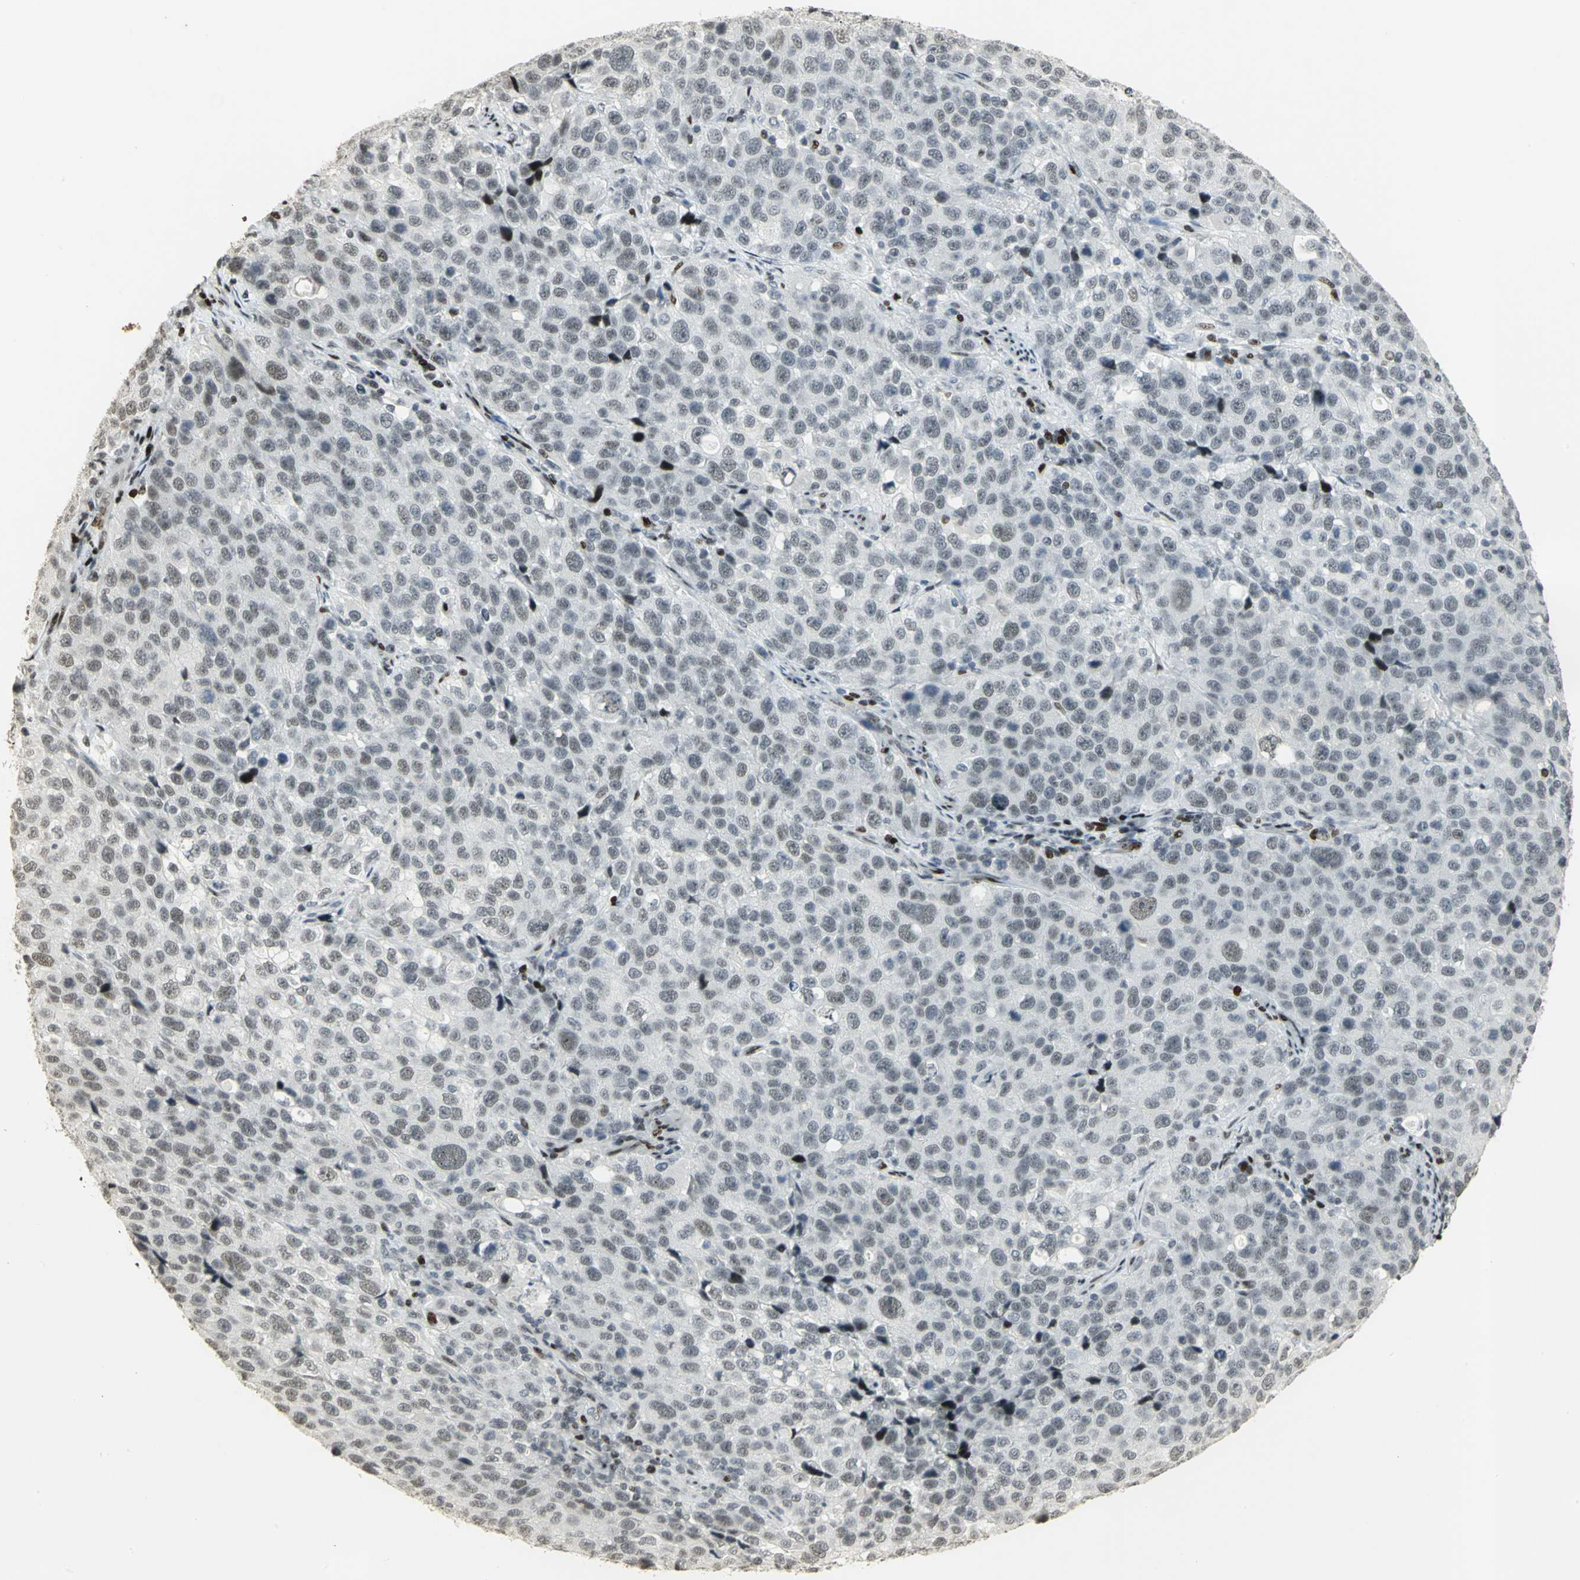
{"staining": {"intensity": "weak", "quantity": "<25%", "location": "nuclear"}, "tissue": "stomach cancer", "cell_type": "Tumor cells", "image_type": "cancer", "snomed": [{"axis": "morphology", "description": "Normal tissue, NOS"}, {"axis": "morphology", "description": "Adenocarcinoma, NOS"}, {"axis": "topography", "description": "Stomach"}], "caption": "Tumor cells show no significant staining in stomach cancer. (DAB immunohistochemistry (IHC), high magnification).", "gene": "KDM1A", "patient": {"sex": "male", "age": 48}}